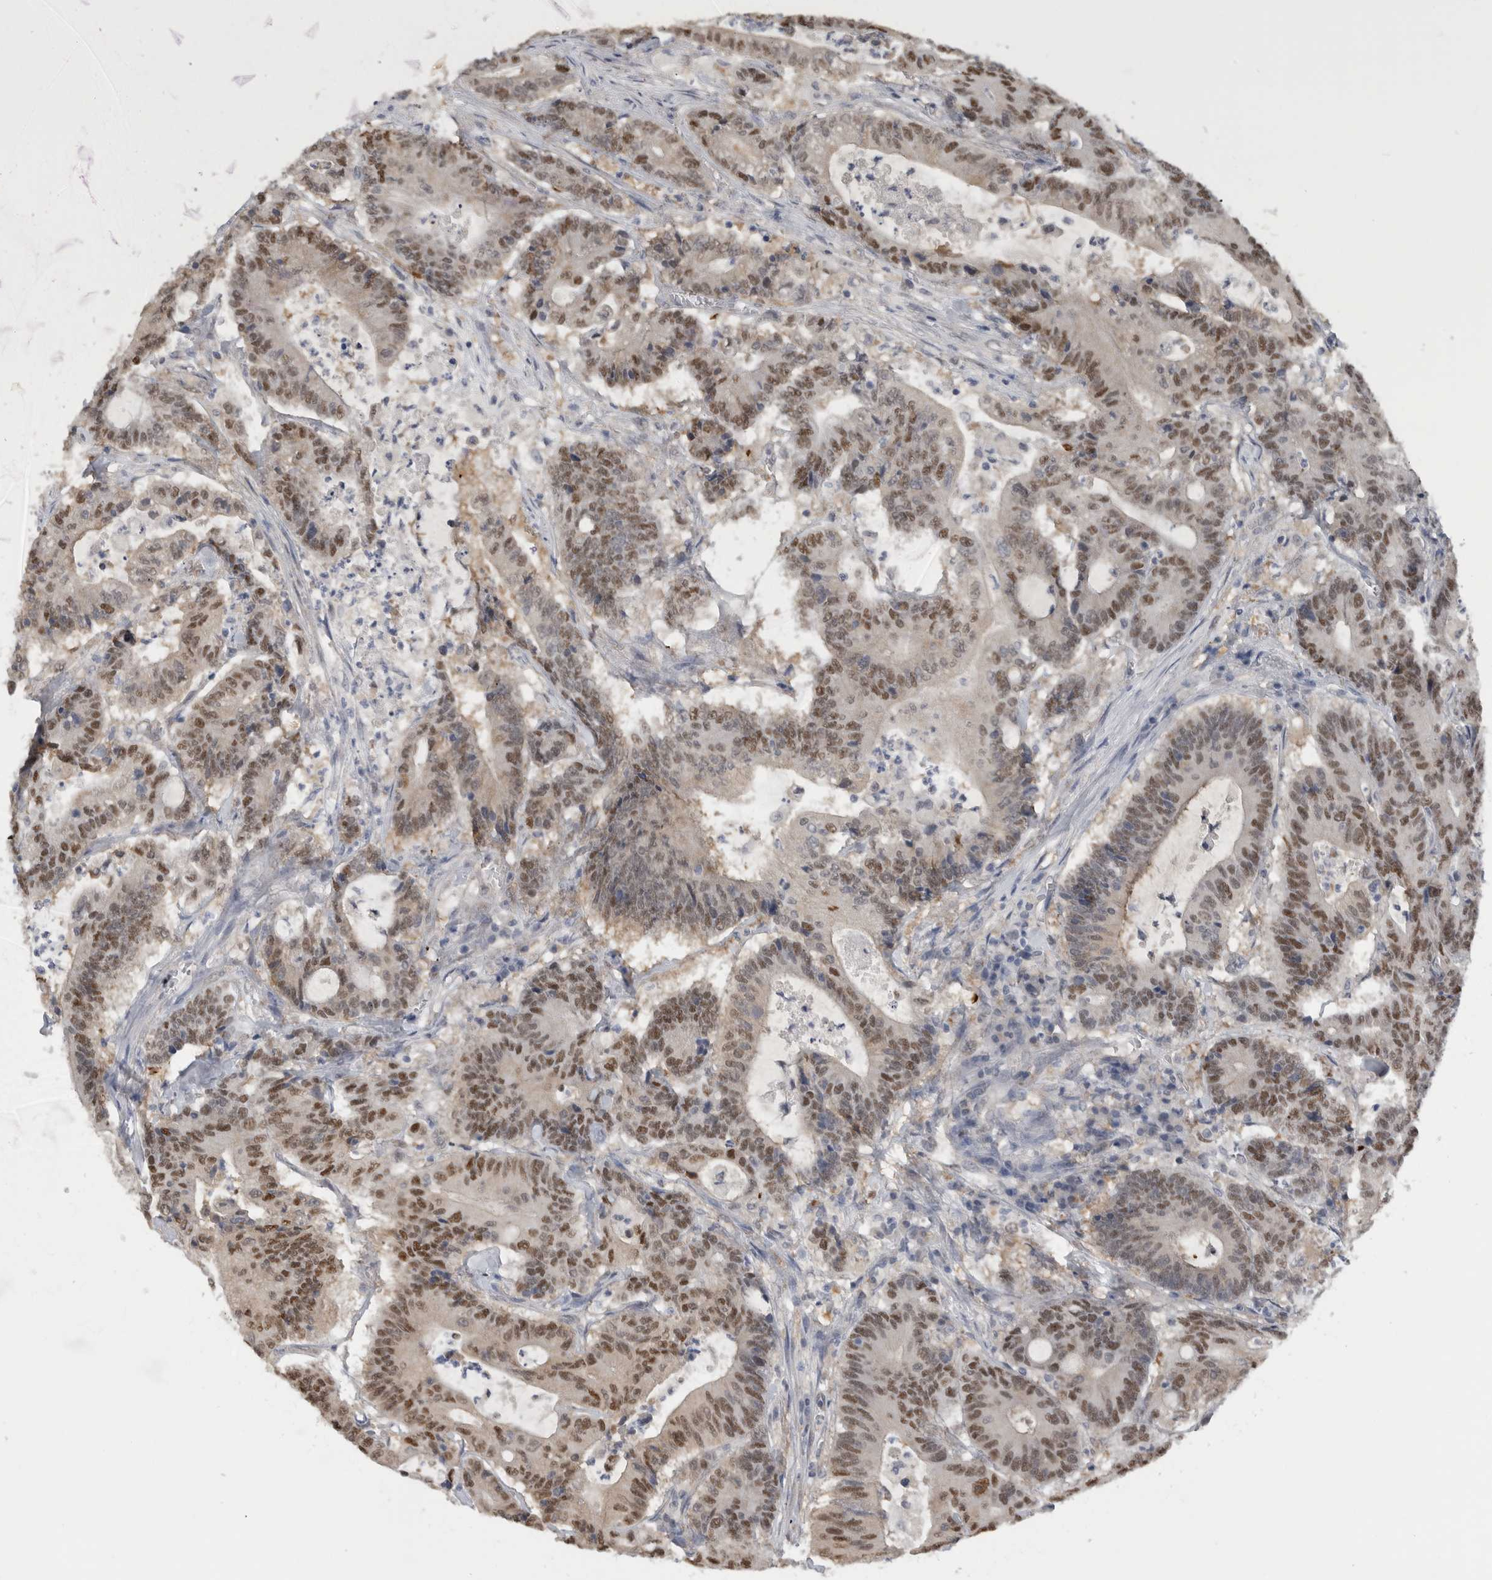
{"staining": {"intensity": "moderate", "quantity": ">75%", "location": "nuclear"}, "tissue": "colorectal cancer", "cell_type": "Tumor cells", "image_type": "cancer", "snomed": [{"axis": "morphology", "description": "Adenocarcinoma, NOS"}, {"axis": "topography", "description": "Colon"}], "caption": "Colorectal cancer (adenocarcinoma) was stained to show a protein in brown. There is medium levels of moderate nuclear positivity in about >75% of tumor cells.", "gene": "DYRK2", "patient": {"sex": "female", "age": 84}}